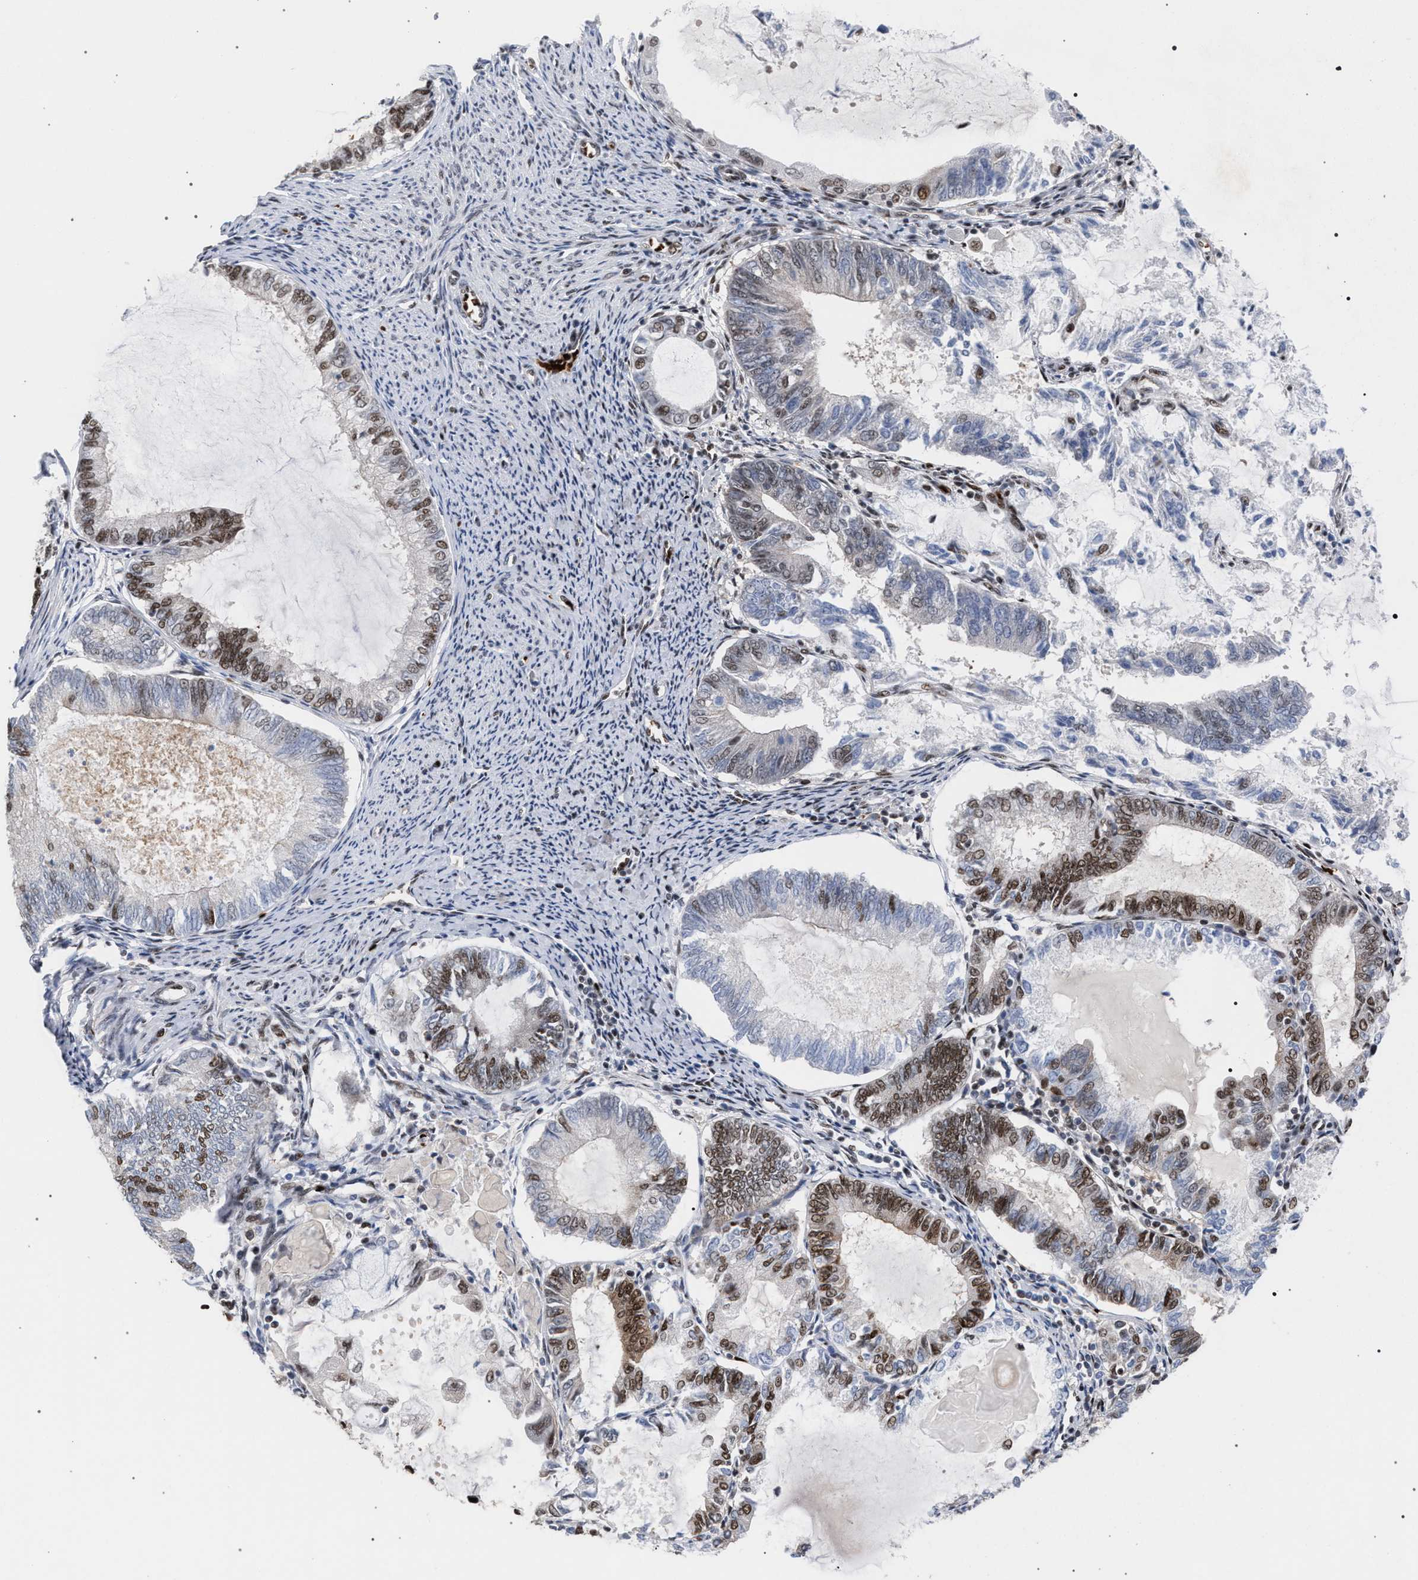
{"staining": {"intensity": "moderate", "quantity": "25%-75%", "location": "nuclear"}, "tissue": "endometrial cancer", "cell_type": "Tumor cells", "image_type": "cancer", "snomed": [{"axis": "morphology", "description": "Adenocarcinoma, NOS"}, {"axis": "topography", "description": "Endometrium"}], "caption": "Human endometrial adenocarcinoma stained with a brown dye reveals moderate nuclear positive positivity in about 25%-75% of tumor cells.", "gene": "SCAF4", "patient": {"sex": "female", "age": 86}}